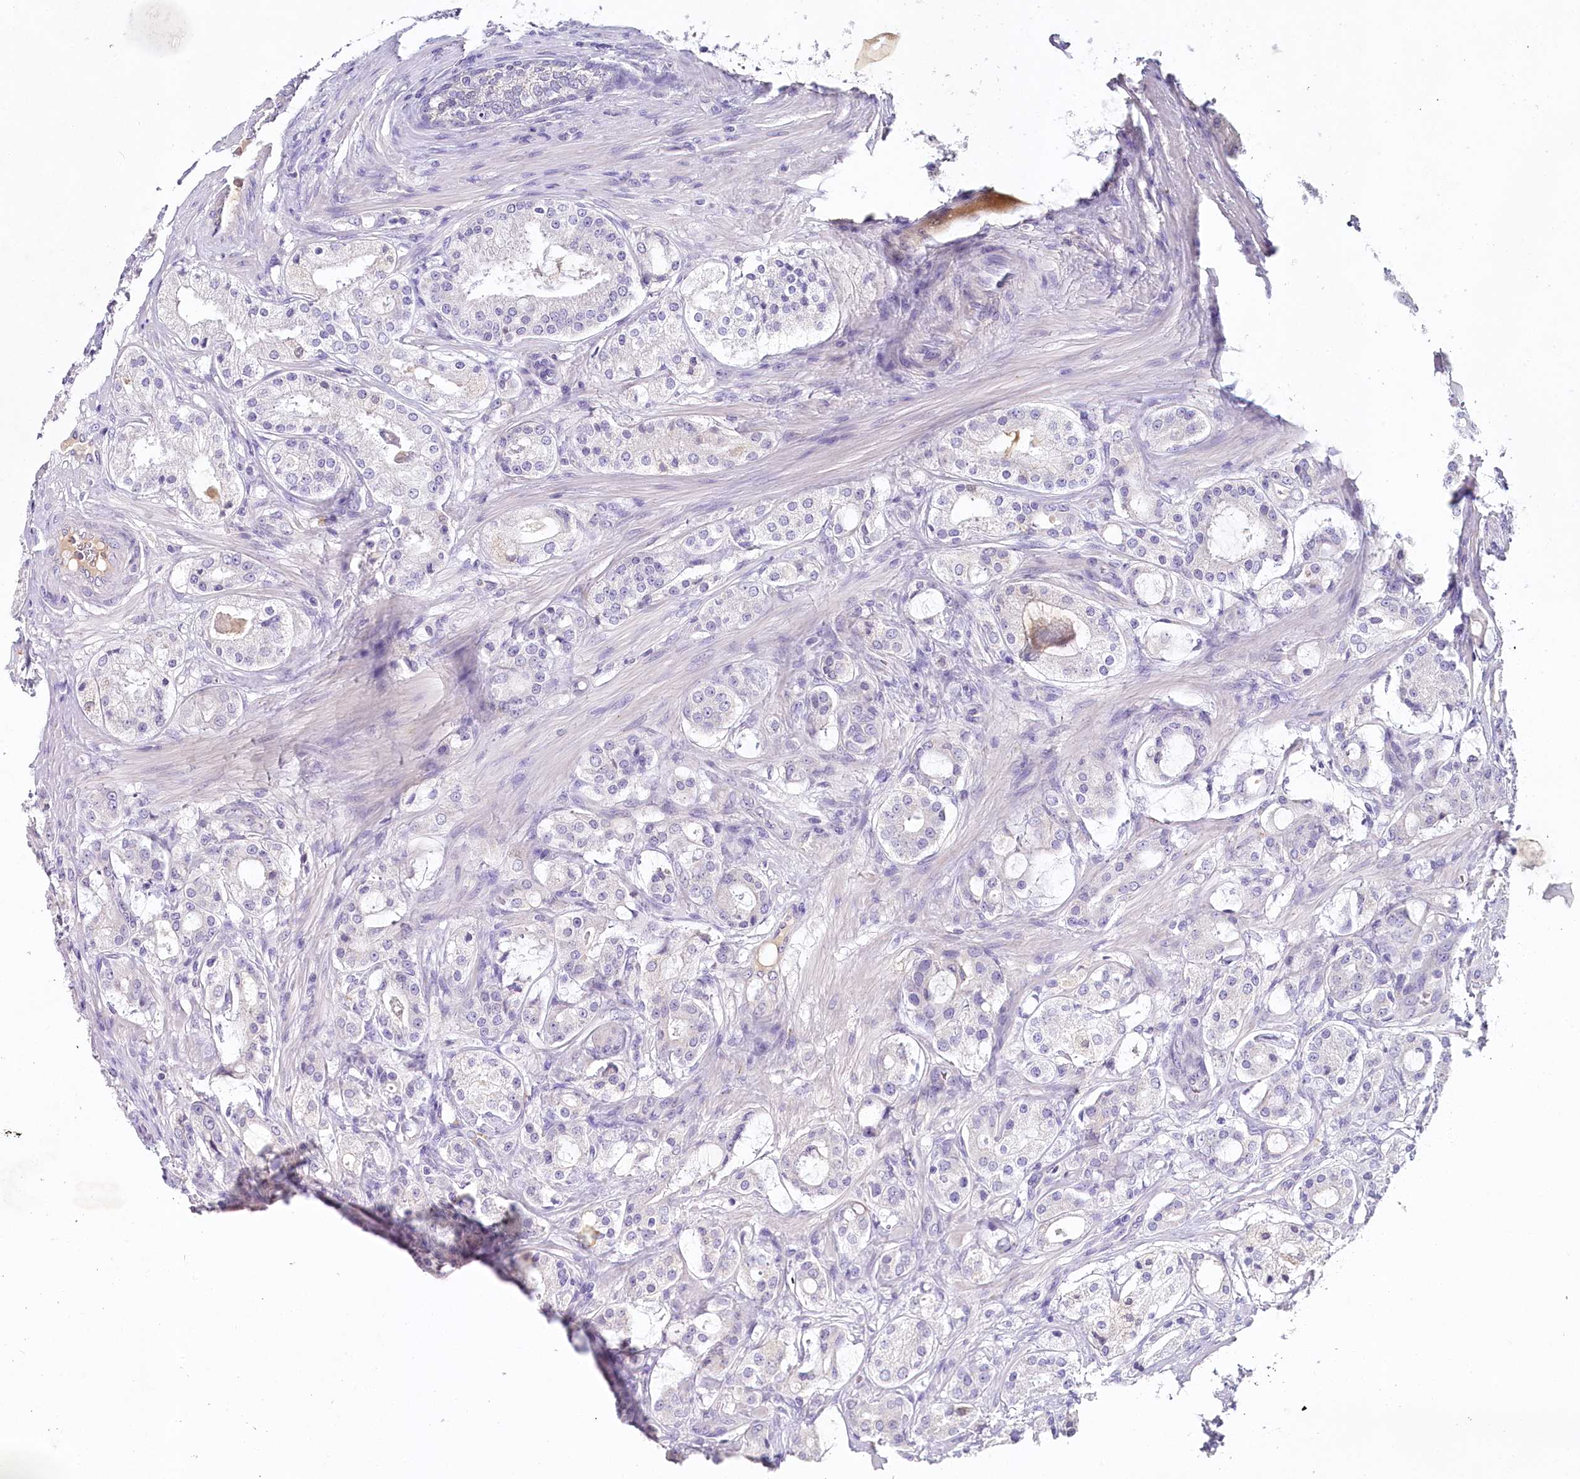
{"staining": {"intensity": "negative", "quantity": "none", "location": "none"}, "tissue": "prostate cancer", "cell_type": "Tumor cells", "image_type": "cancer", "snomed": [{"axis": "morphology", "description": "Adenocarcinoma, High grade"}, {"axis": "topography", "description": "Prostate"}], "caption": "This is a photomicrograph of IHC staining of prostate adenocarcinoma (high-grade), which shows no positivity in tumor cells.", "gene": "HPD", "patient": {"sex": "male", "age": 63}}